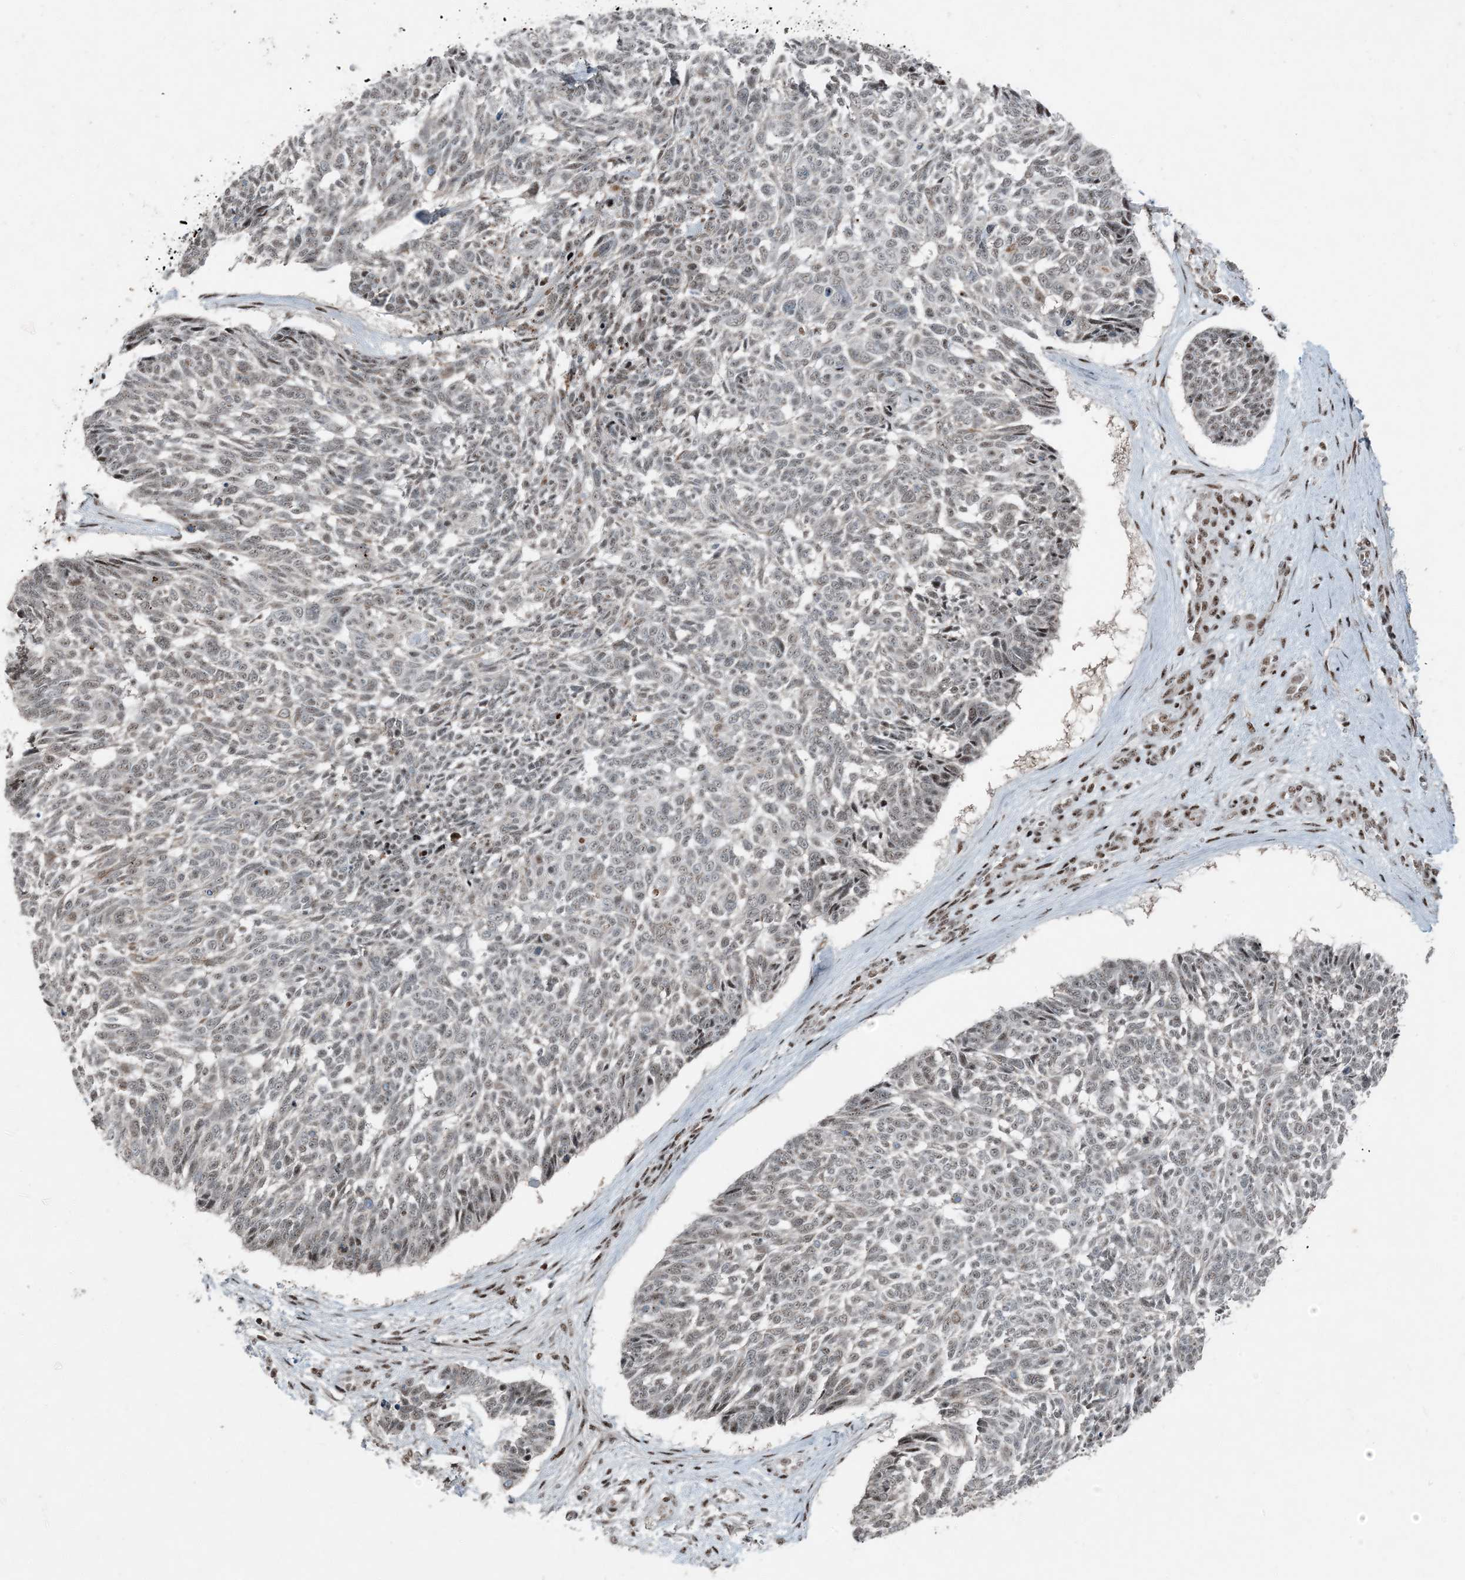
{"staining": {"intensity": "weak", "quantity": "<25%", "location": "nuclear"}, "tissue": "skin cancer", "cell_type": "Tumor cells", "image_type": "cancer", "snomed": [{"axis": "morphology", "description": "Basal cell carcinoma"}, {"axis": "topography", "description": "Skin"}], "caption": "Immunohistochemistry histopathology image of neoplastic tissue: human skin basal cell carcinoma stained with DAB displays no significant protein expression in tumor cells.", "gene": "TADA2B", "patient": {"sex": "male", "age": 88}}